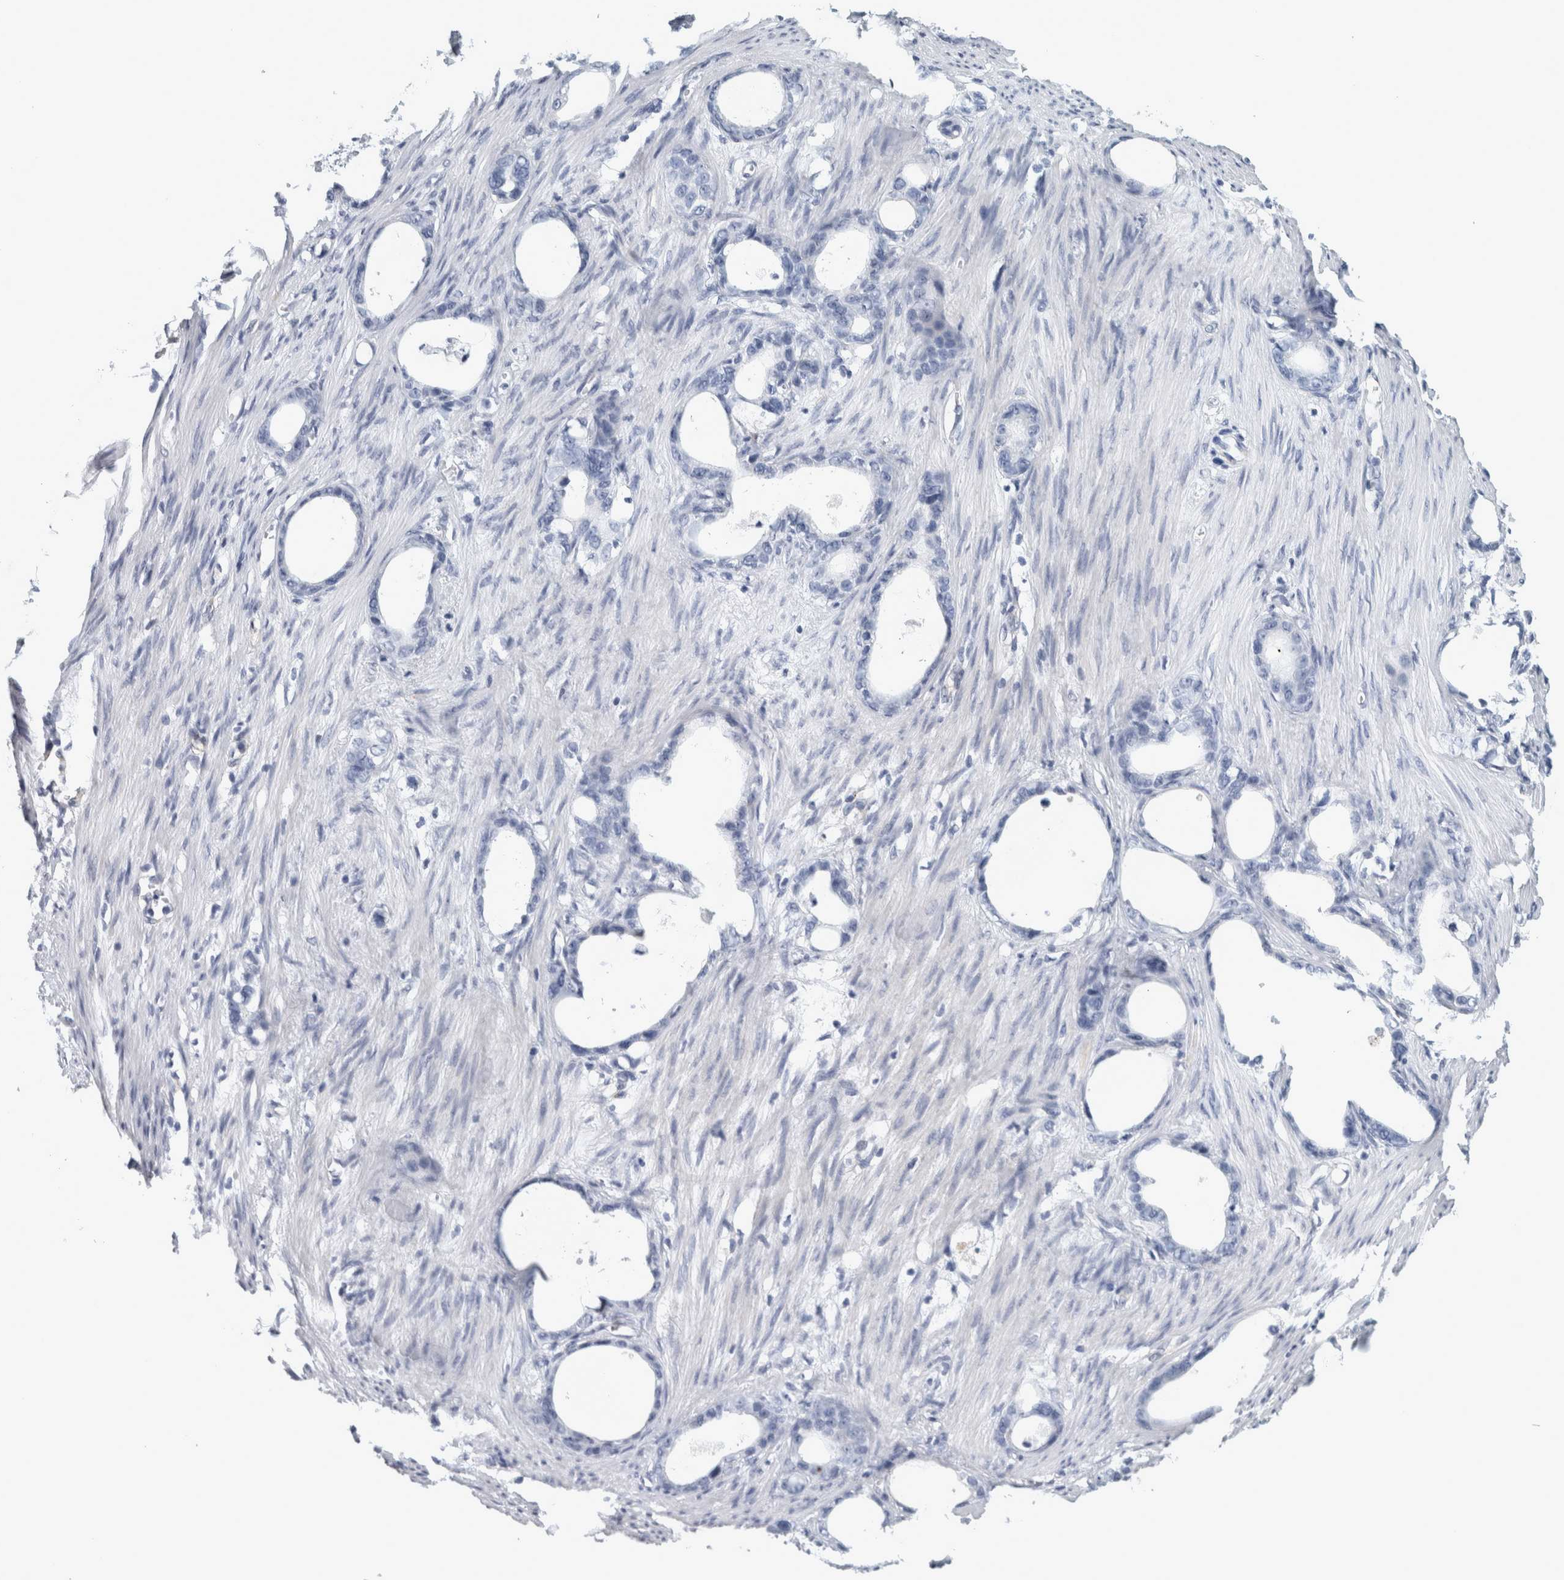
{"staining": {"intensity": "negative", "quantity": "none", "location": "none"}, "tissue": "stomach cancer", "cell_type": "Tumor cells", "image_type": "cancer", "snomed": [{"axis": "morphology", "description": "Adenocarcinoma, NOS"}, {"axis": "topography", "description": "Stomach"}], "caption": "This is a photomicrograph of immunohistochemistry (IHC) staining of stomach cancer, which shows no positivity in tumor cells.", "gene": "B3GNT3", "patient": {"sex": "female", "age": 75}}